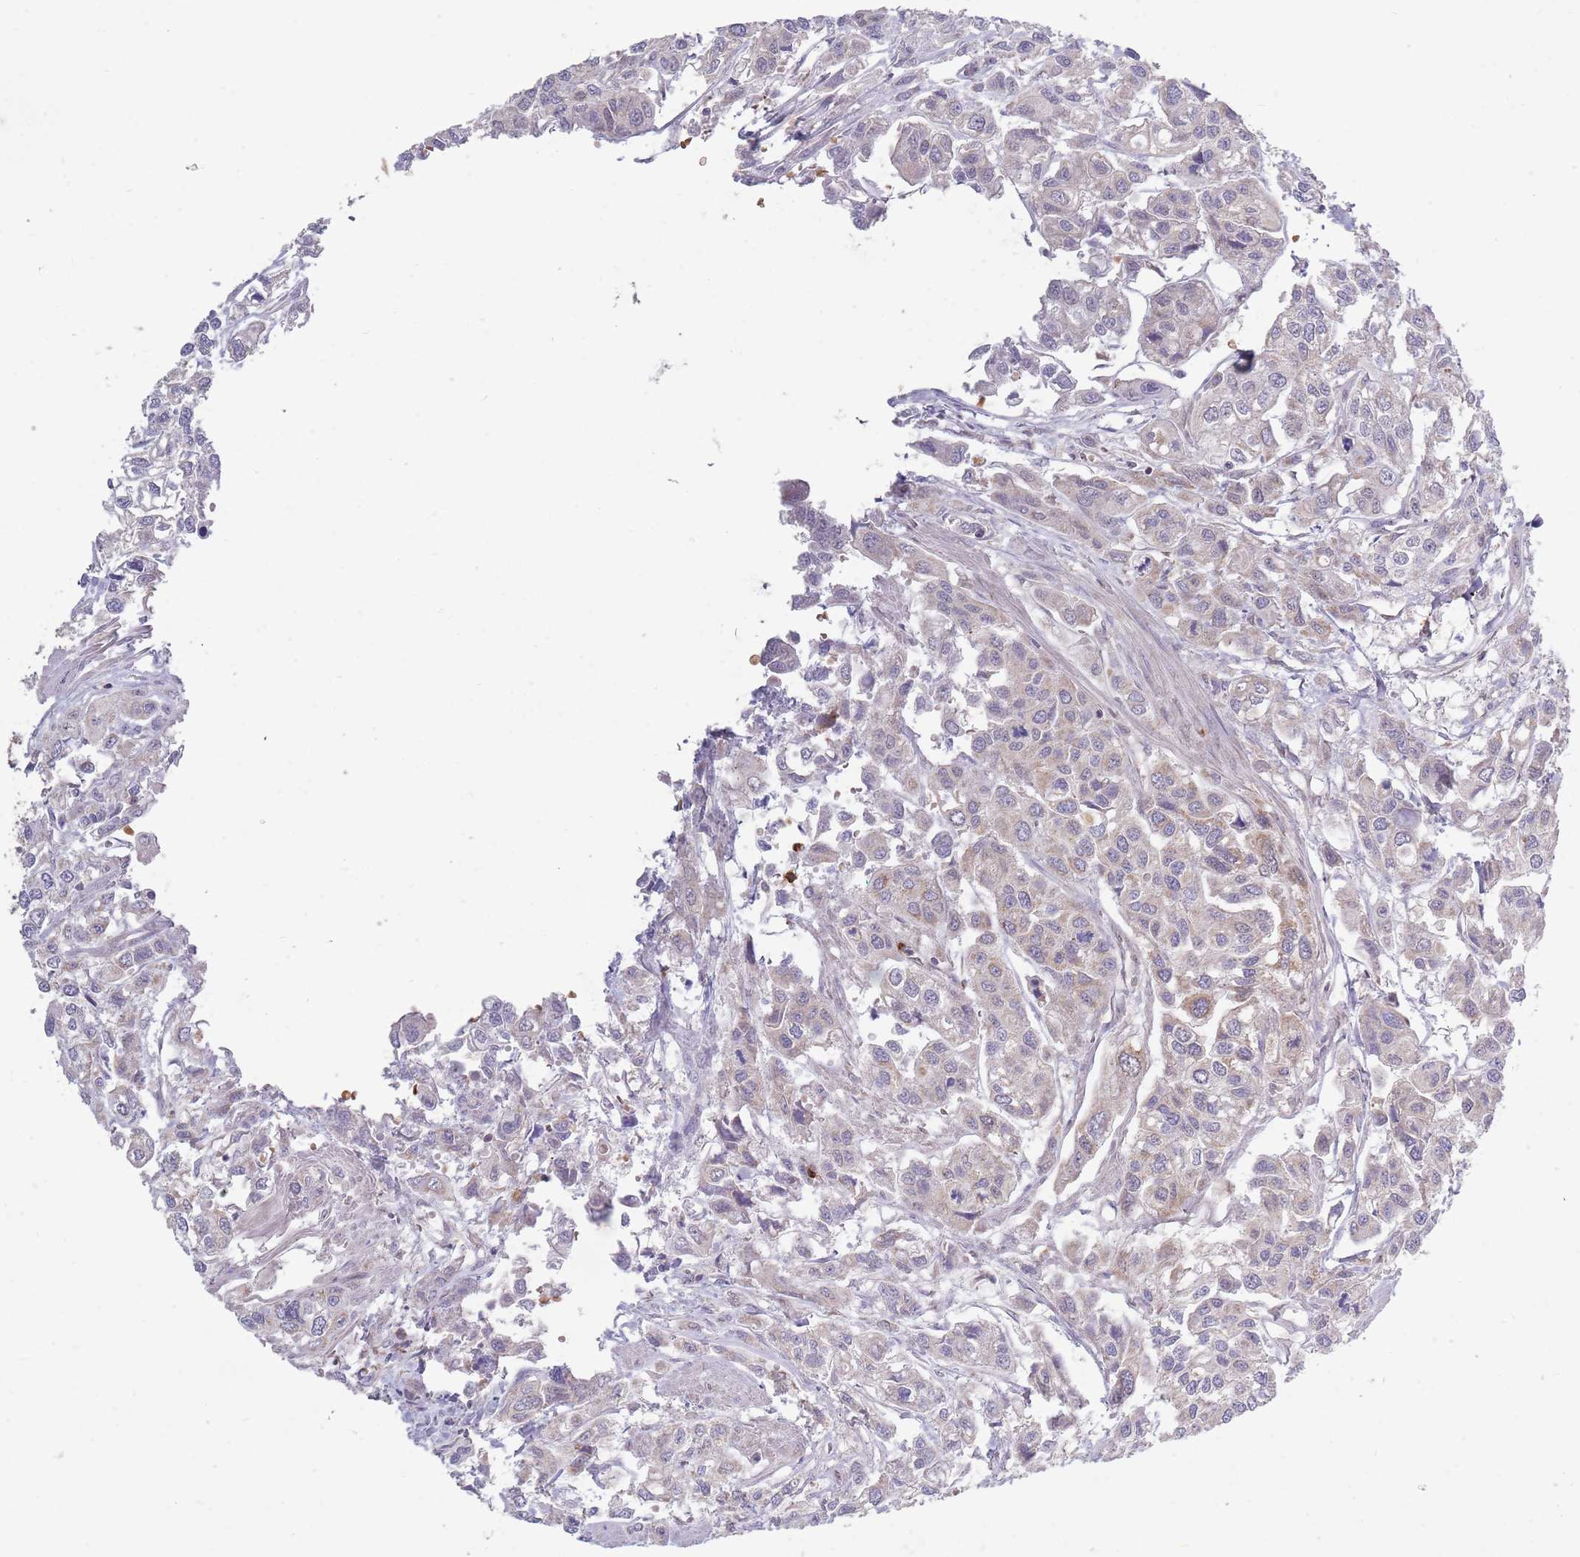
{"staining": {"intensity": "weak", "quantity": "<25%", "location": "cytoplasmic/membranous"}, "tissue": "urothelial cancer", "cell_type": "Tumor cells", "image_type": "cancer", "snomed": [{"axis": "morphology", "description": "Urothelial carcinoma, High grade"}, {"axis": "topography", "description": "Urinary bladder"}], "caption": "A high-resolution image shows immunohistochemistry staining of urothelial cancer, which demonstrates no significant positivity in tumor cells.", "gene": "DDT", "patient": {"sex": "male", "age": 67}}